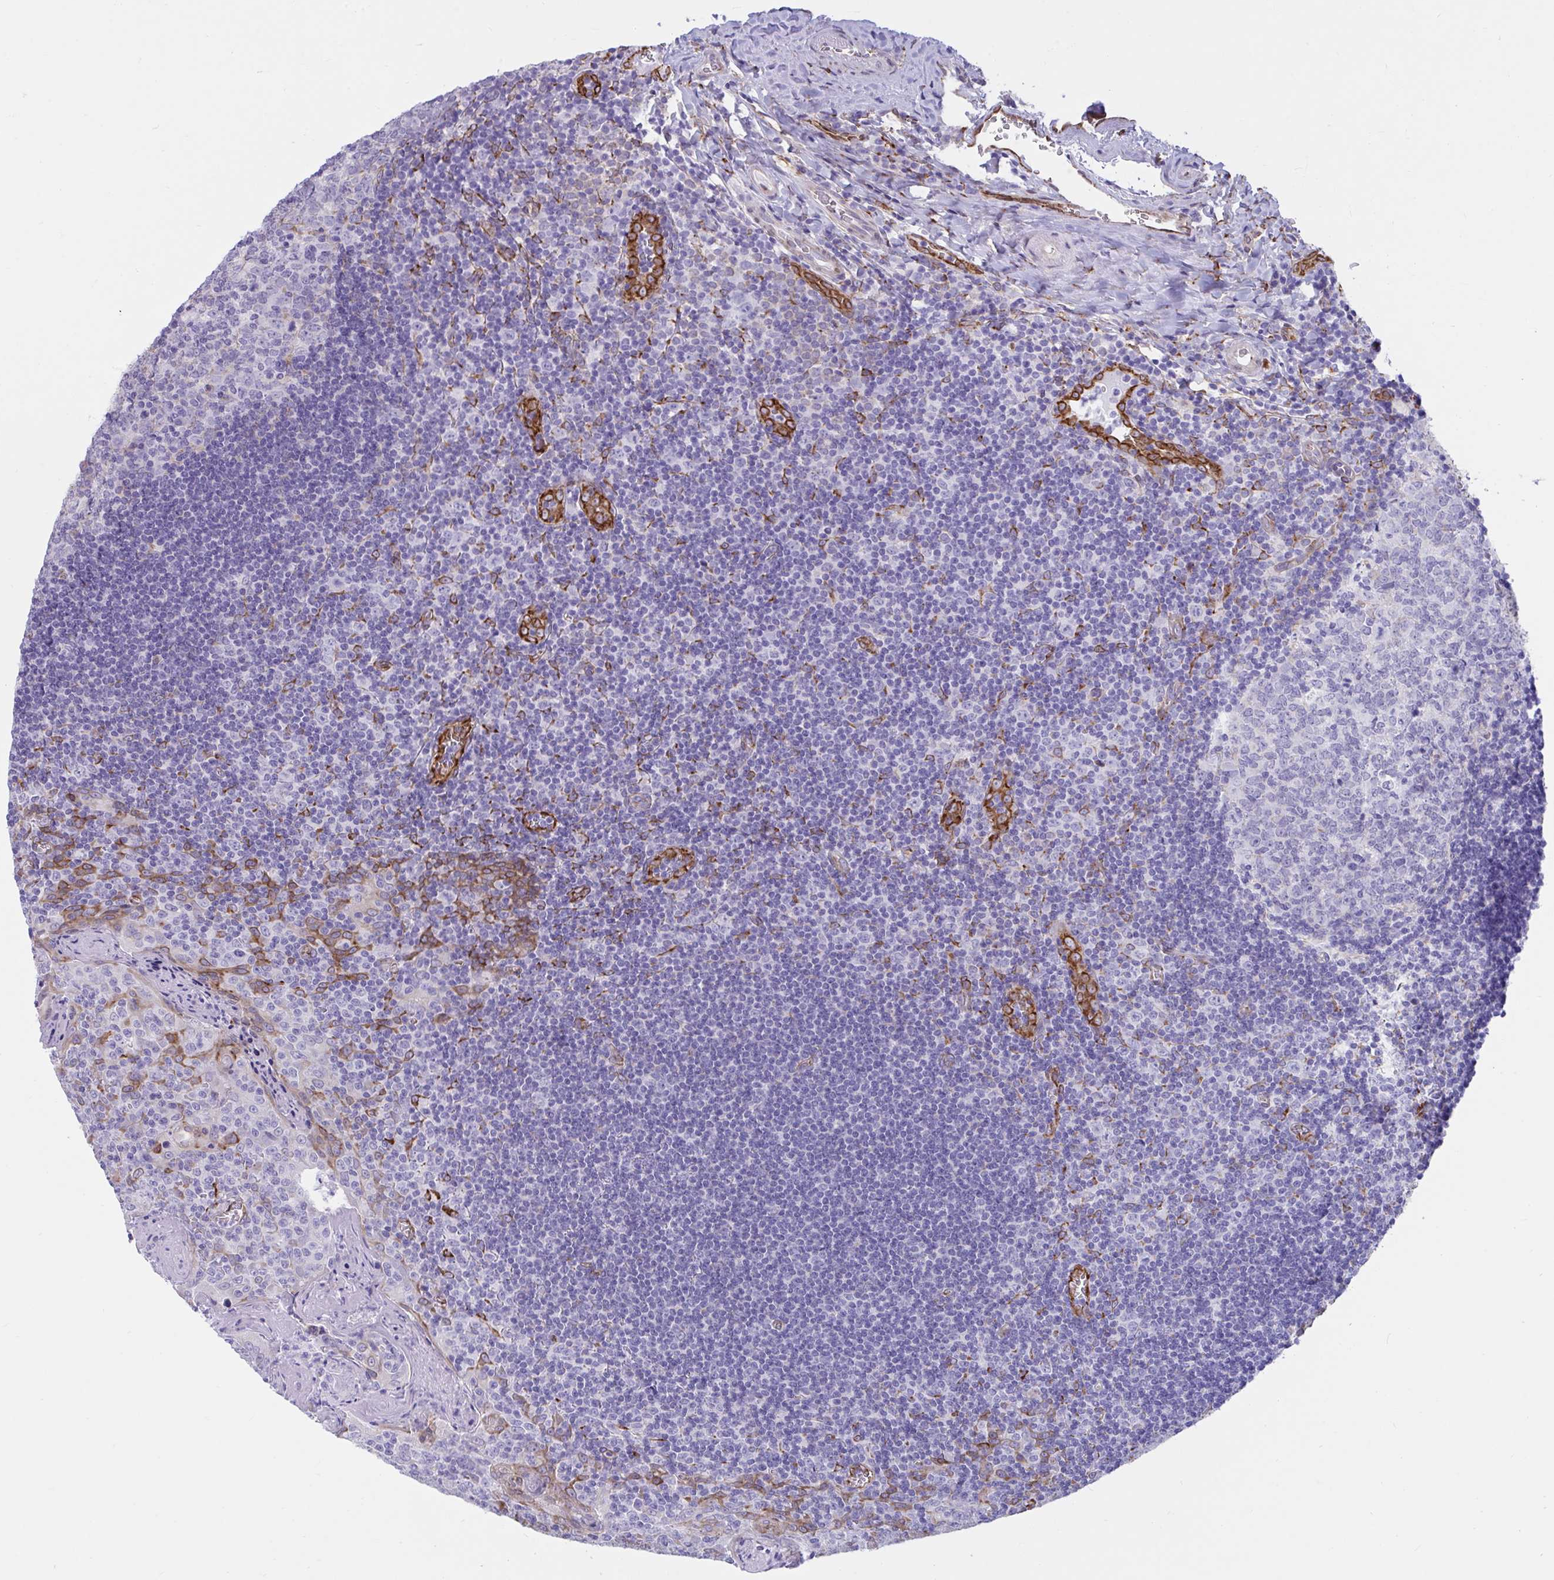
{"staining": {"intensity": "negative", "quantity": "none", "location": "none"}, "tissue": "tonsil", "cell_type": "Germinal center cells", "image_type": "normal", "snomed": [{"axis": "morphology", "description": "Normal tissue, NOS"}, {"axis": "morphology", "description": "Inflammation, NOS"}, {"axis": "topography", "description": "Tonsil"}], "caption": "This is an immunohistochemistry photomicrograph of benign tonsil. There is no staining in germinal center cells.", "gene": "ASPH", "patient": {"sex": "female", "age": 31}}